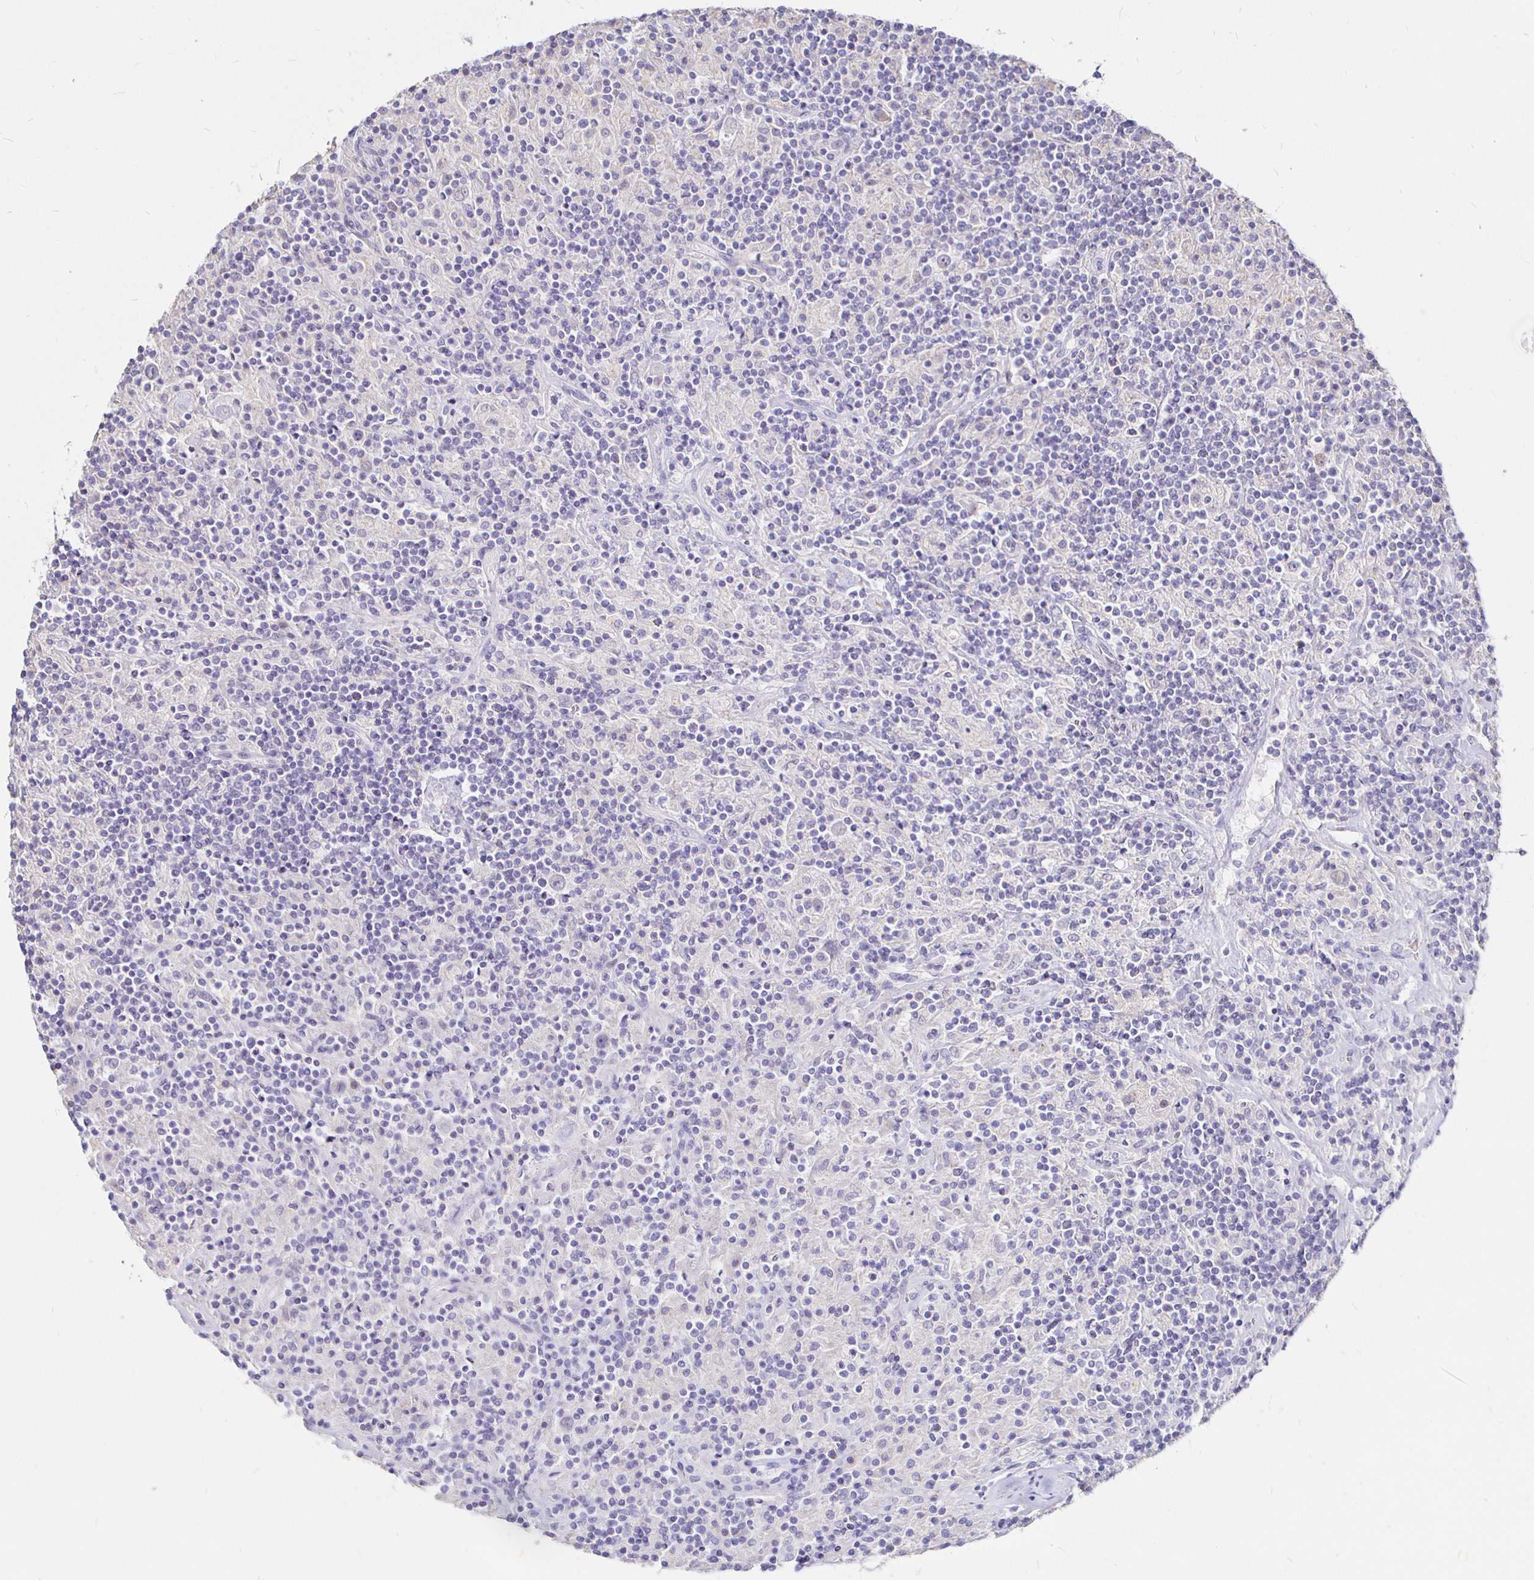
{"staining": {"intensity": "negative", "quantity": "none", "location": "none"}, "tissue": "lymphoma", "cell_type": "Tumor cells", "image_type": "cancer", "snomed": [{"axis": "morphology", "description": "Hodgkin's disease, NOS"}, {"axis": "topography", "description": "Lymph node"}], "caption": "DAB immunohistochemical staining of human Hodgkin's disease shows no significant staining in tumor cells.", "gene": "NECAB1", "patient": {"sex": "male", "age": 70}}